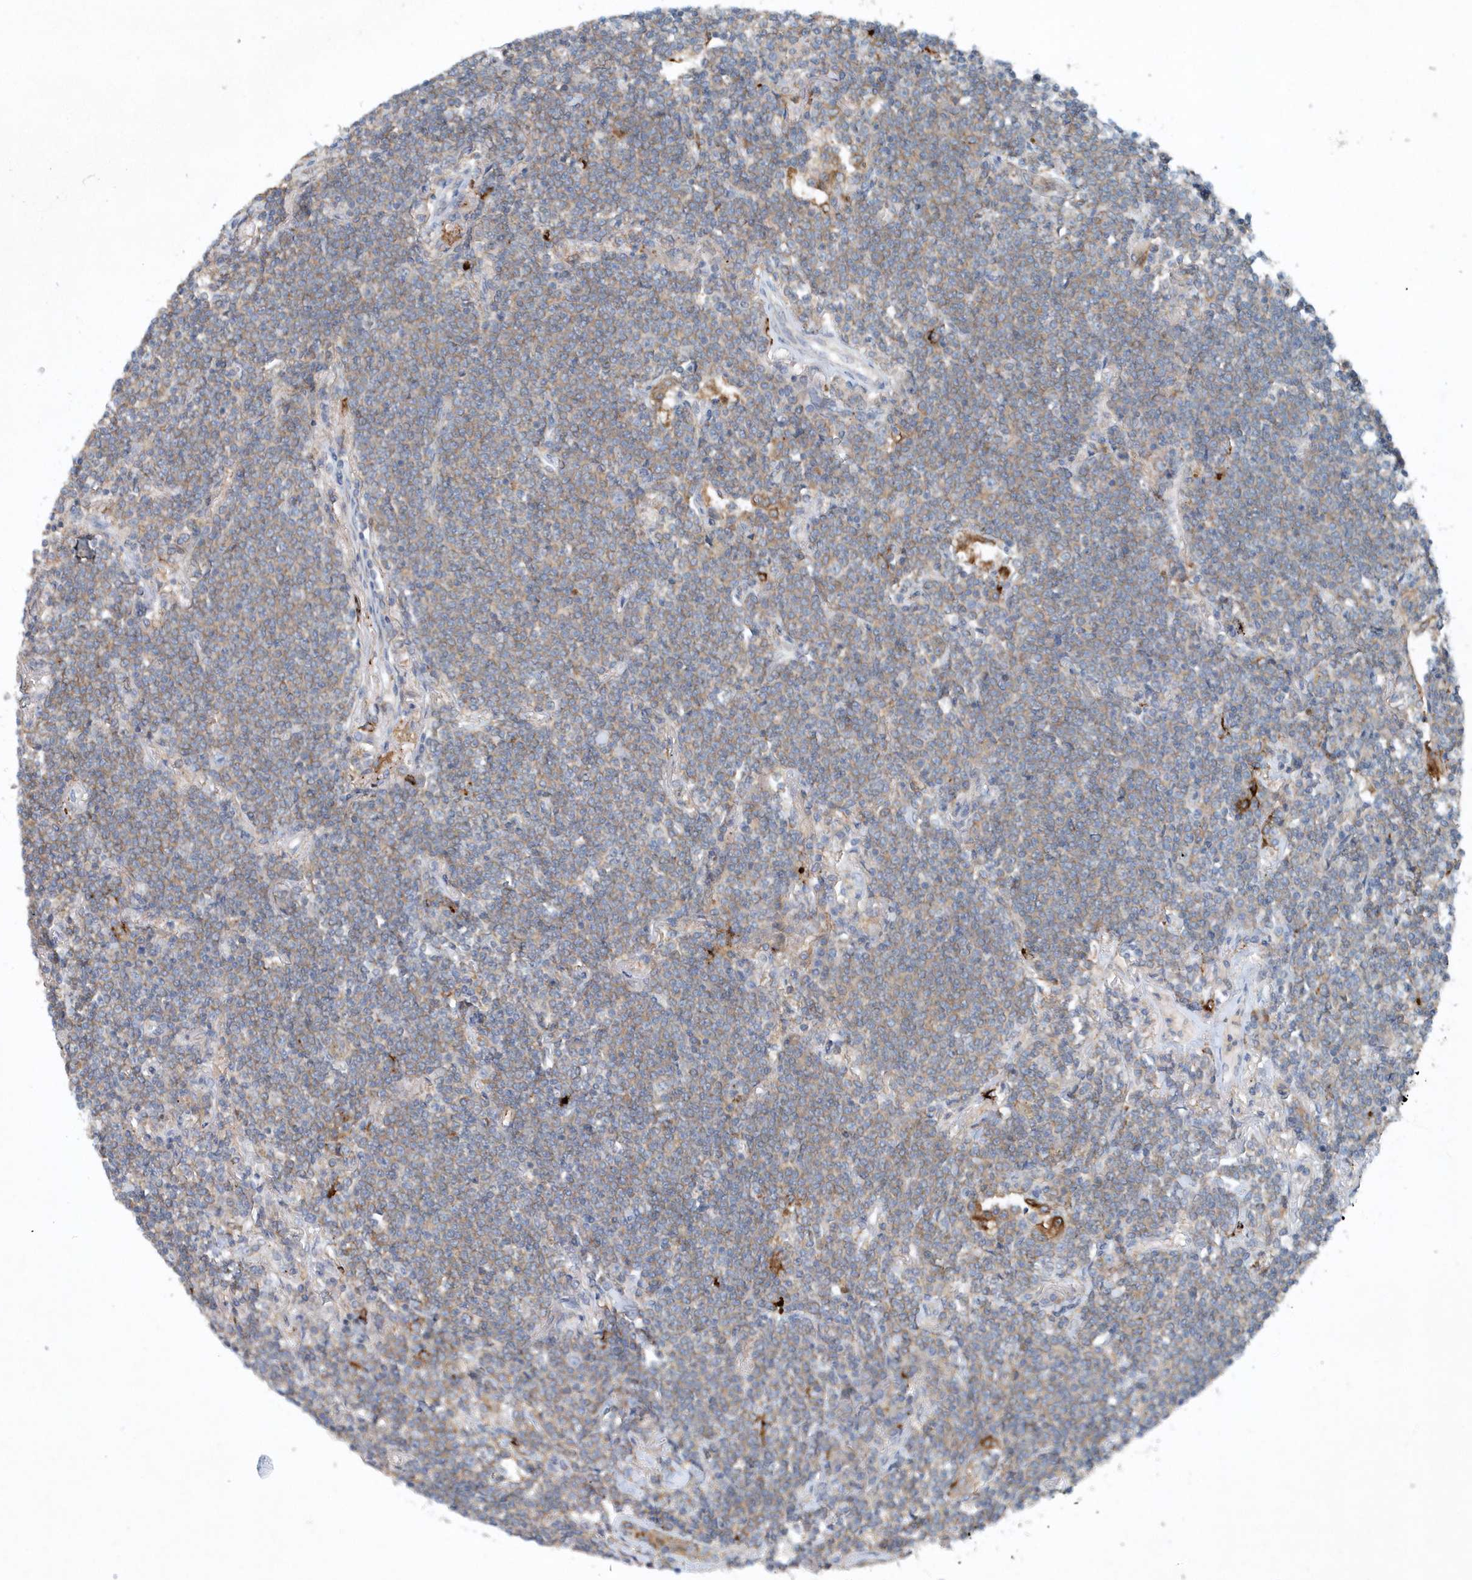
{"staining": {"intensity": "weak", "quantity": "25%-75%", "location": "cytoplasmic/membranous"}, "tissue": "lymphoma", "cell_type": "Tumor cells", "image_type": "cancer", "snomed": [{"axis": "morphology", "description": "Malignant lymphoma, non-Hodgkin's type, Low grade"}, {"axis": "topography", "description": "Lung"}], "caption": "A micrograph of low-grade malignant lymphoma, non-Hodgkin's type stained for a protein exhibits weak cytoplasmic/membranous brown staining in tumor cells.", "gene": "P2RY10", "patient": {"sex": "female", "age": 71}}